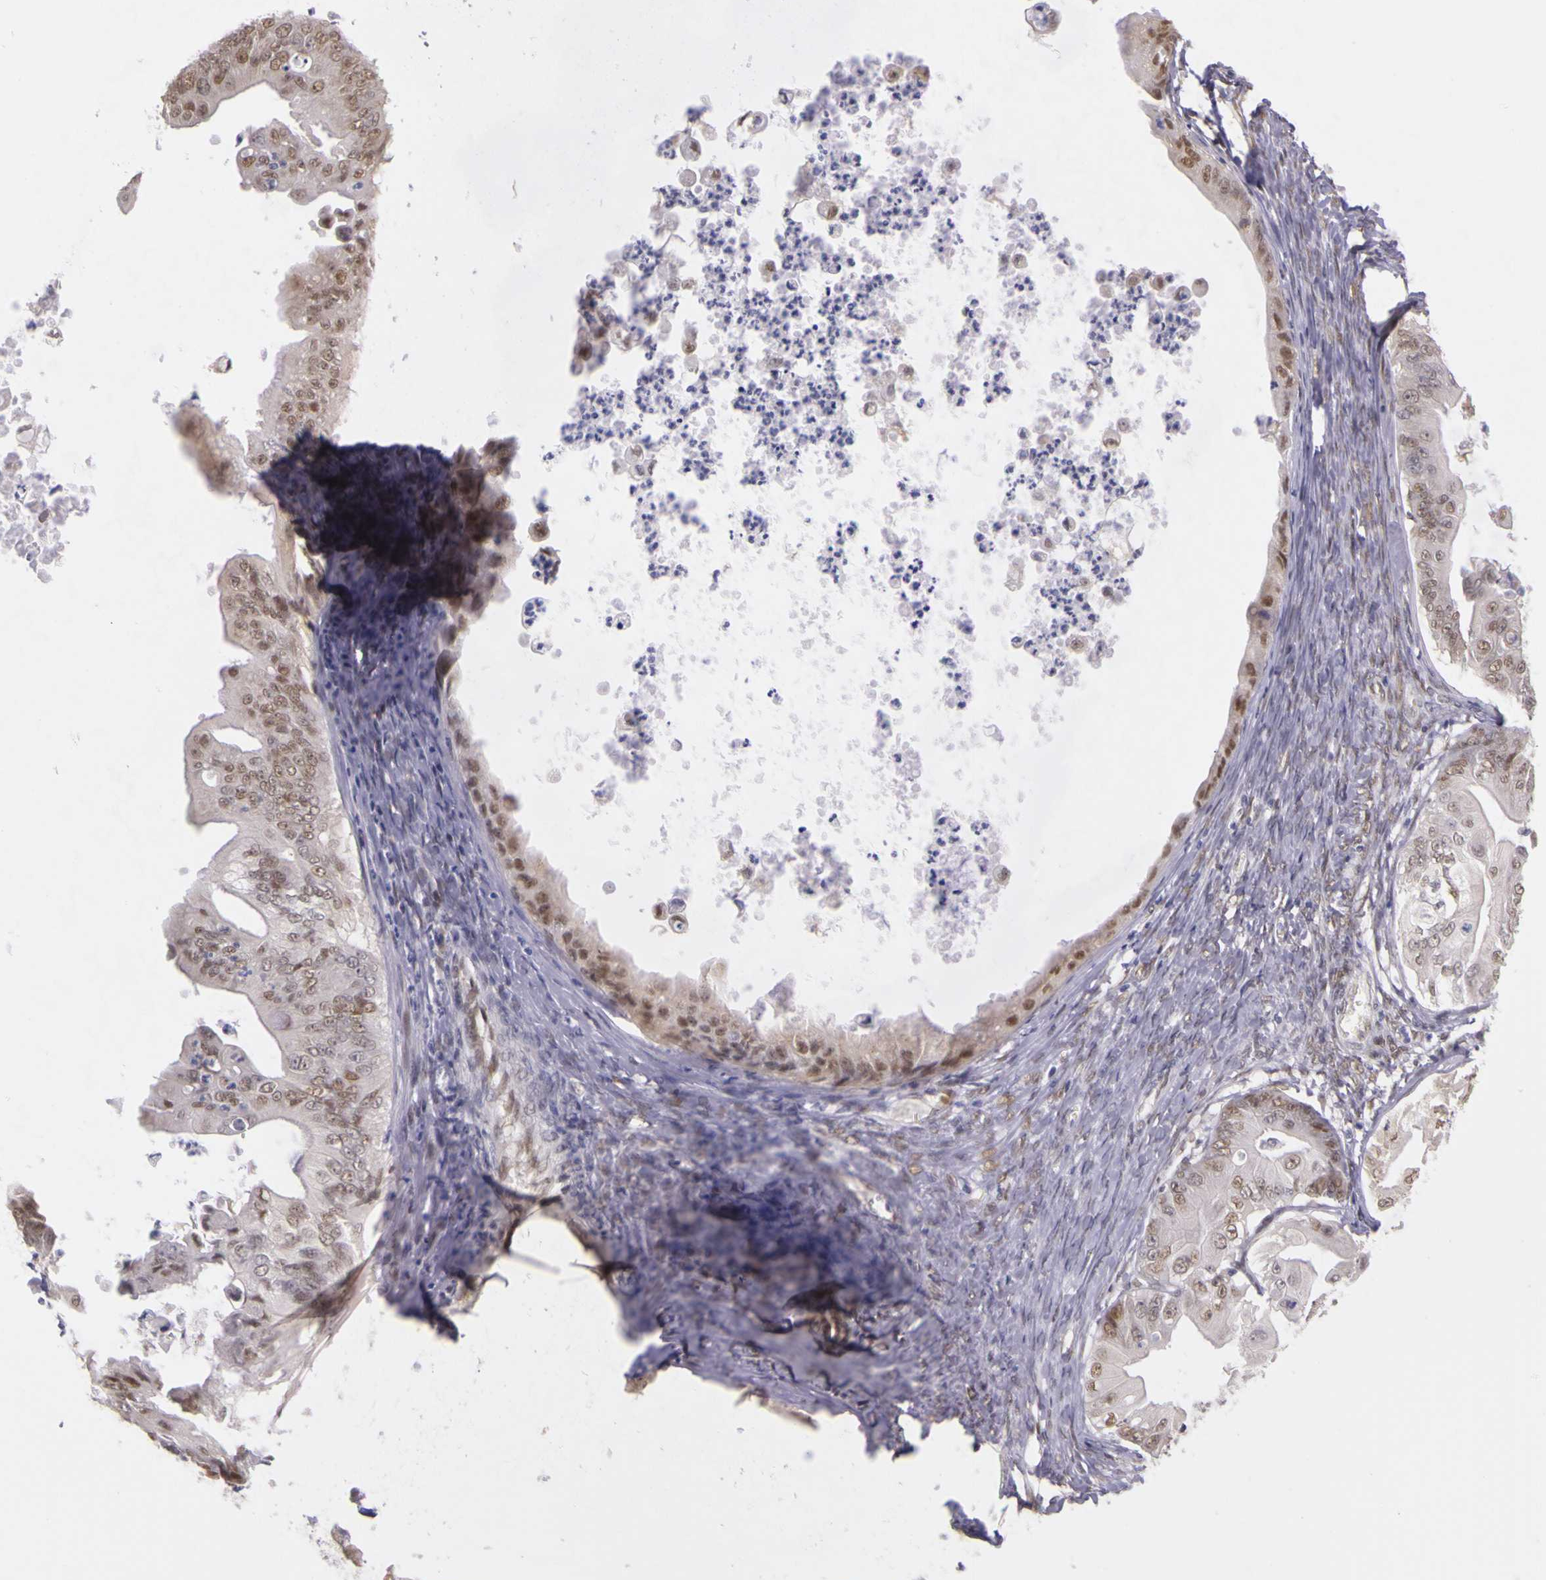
{"staining": {"intensity": "weak", "quantity": ">75%", "location": "nuclear"}, "tissue": "ovarian cancer", "cell_type": "Tumor cells", "image_type": "cancer", "snomed": [{"axis": "morphology", "description": "Cystadenocarcinoma, mucinous, NOS"}, {"axis": "topography", "description": "Ovary"}], "caption": "Protein expression analysis of human ovarian cancer reveals weak nuclear expression in approximately >75% of tumor cells.", "gene": "WDR13", "patient": {"sex": "female", "age": 37}}